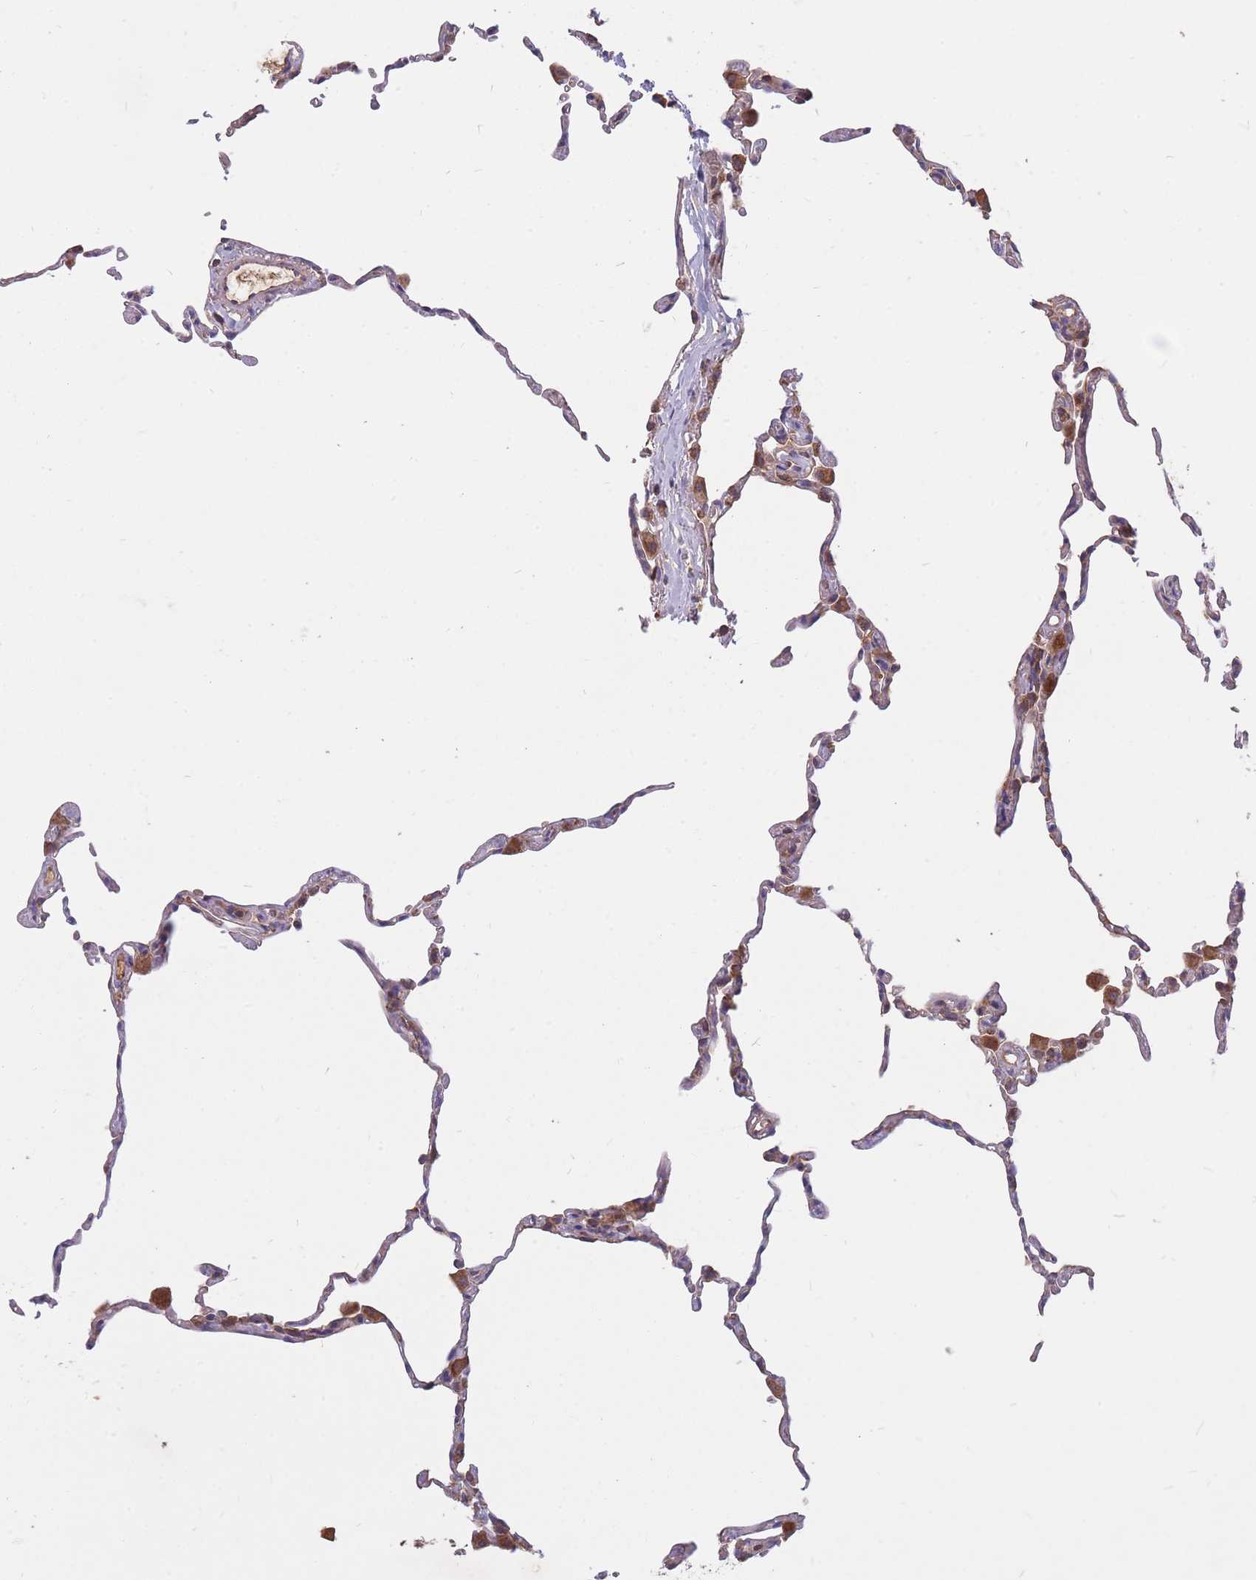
{"staining": {"intensity": "weak", "quantity": "<25%", "location": "cytoplasmic/membranous"}, "tissue": "lung", "cell_type": "Alveolar cells", "image_type": "normal", "snomed": [{"axis": "morphology", "description": "Normal tissue, NOS"}, {"axis": "topography", "description": "Lung"}], "caption": "DAB immunohistochemical staining of benign human lung shows no significant staining in alveolar cells.", "gene": "PTPMT1", "patient": {"sex": "female", "age": 57}}